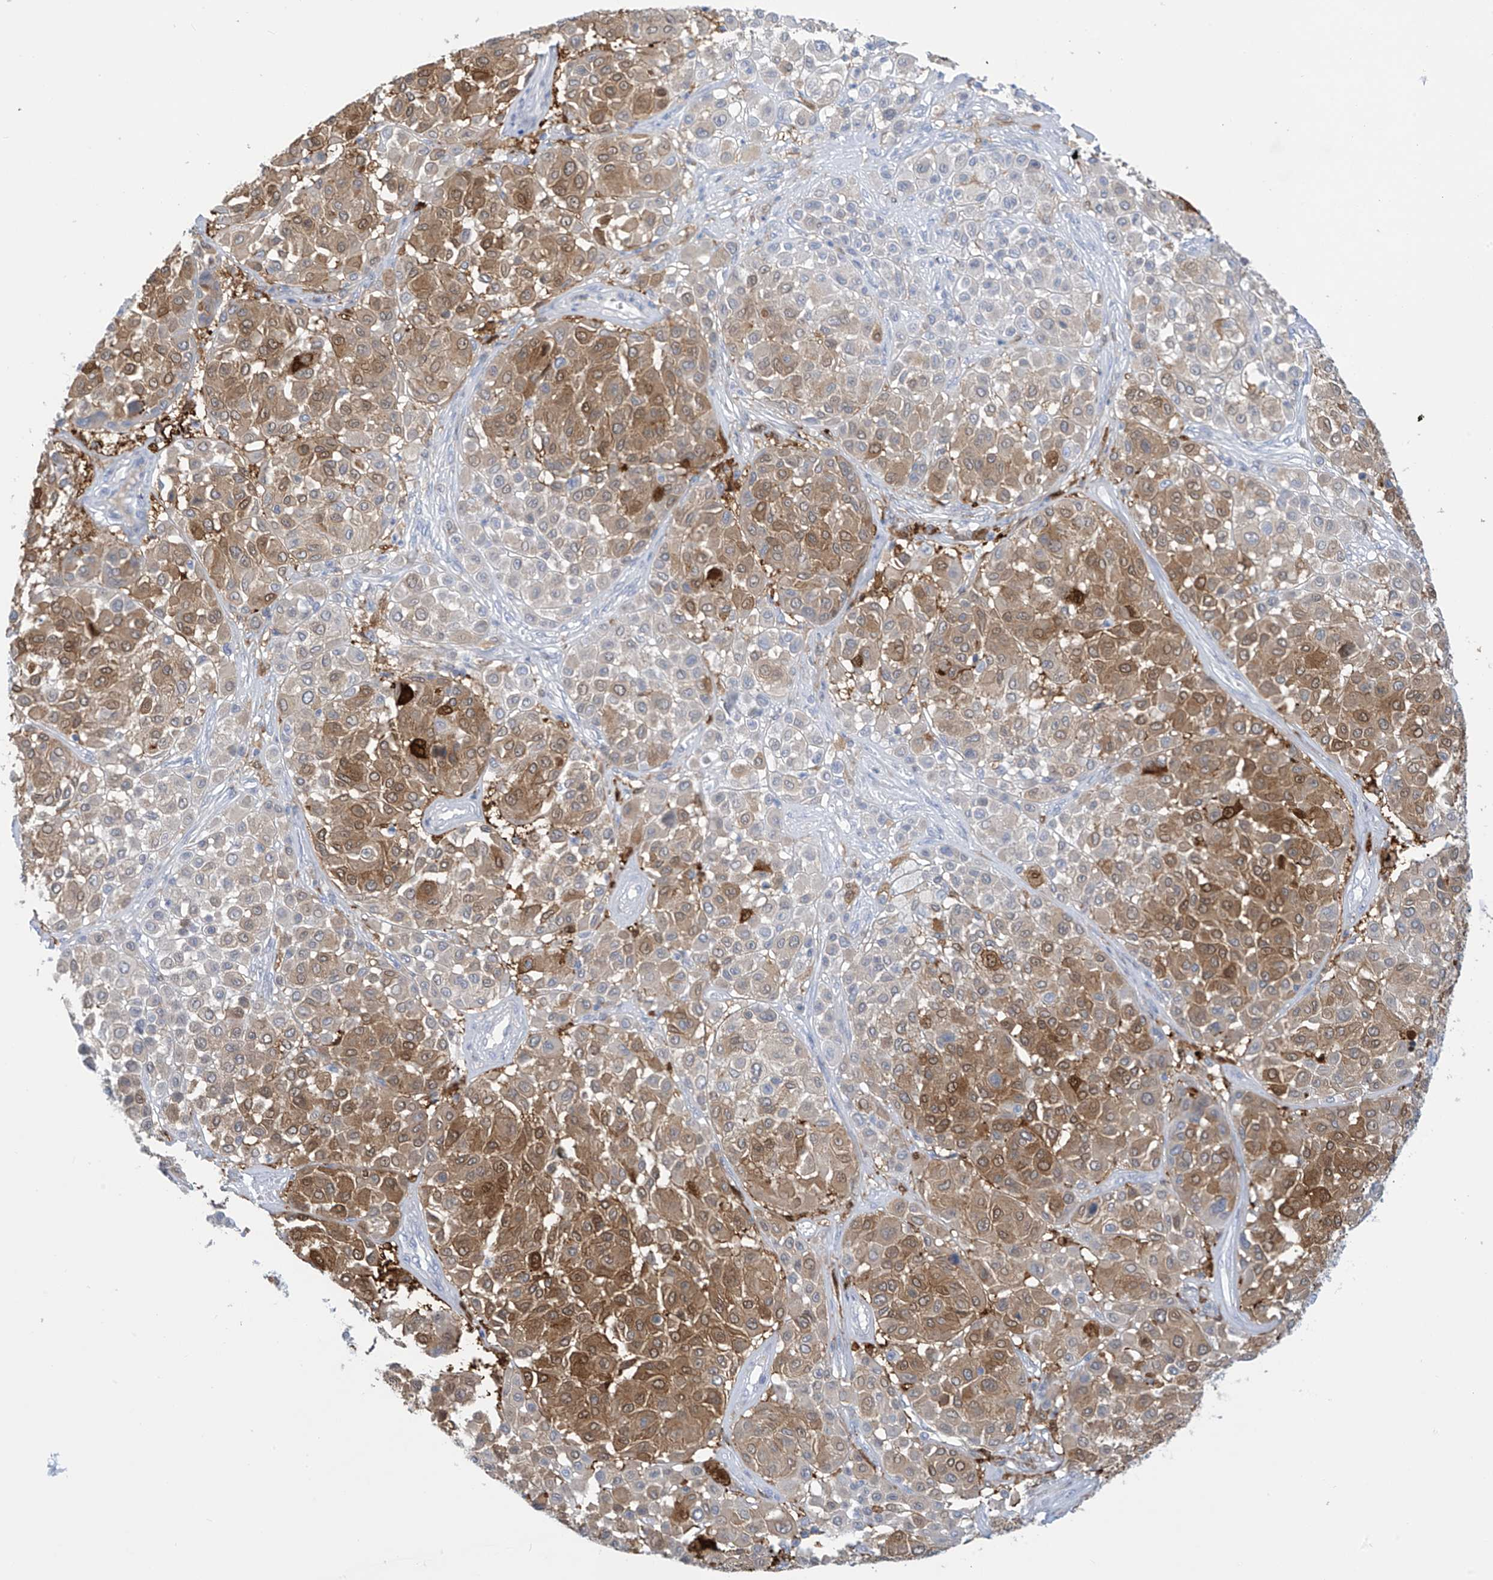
{"staining": {"intensity": "moderate", "quantity": "25%-75%", "location": "cytoplasmic/membranous"}, "tissue": "melanoma", "cell_type": "Tumor cells", "image_type": "cancer", "snomed": [{"axis": "morphology", "description": "Malignant melanoma, Metastatic site"}, {"axis": "topography", "description": "Soft tissue"}], "caption": "Immunohistochemistry (IHC) image of neoplastic tissue: human malignant melanoma (metastatic site) stained using immunohistochemistry exhibits medium levels of moderate protein expression localized specifically in the cytoplasmic/membranous of tumor cells, appearing as a cytoplasmic/membranous brown color.", "gene": "TRMT2B", "patient": {"sex": "male", "age": 41}}